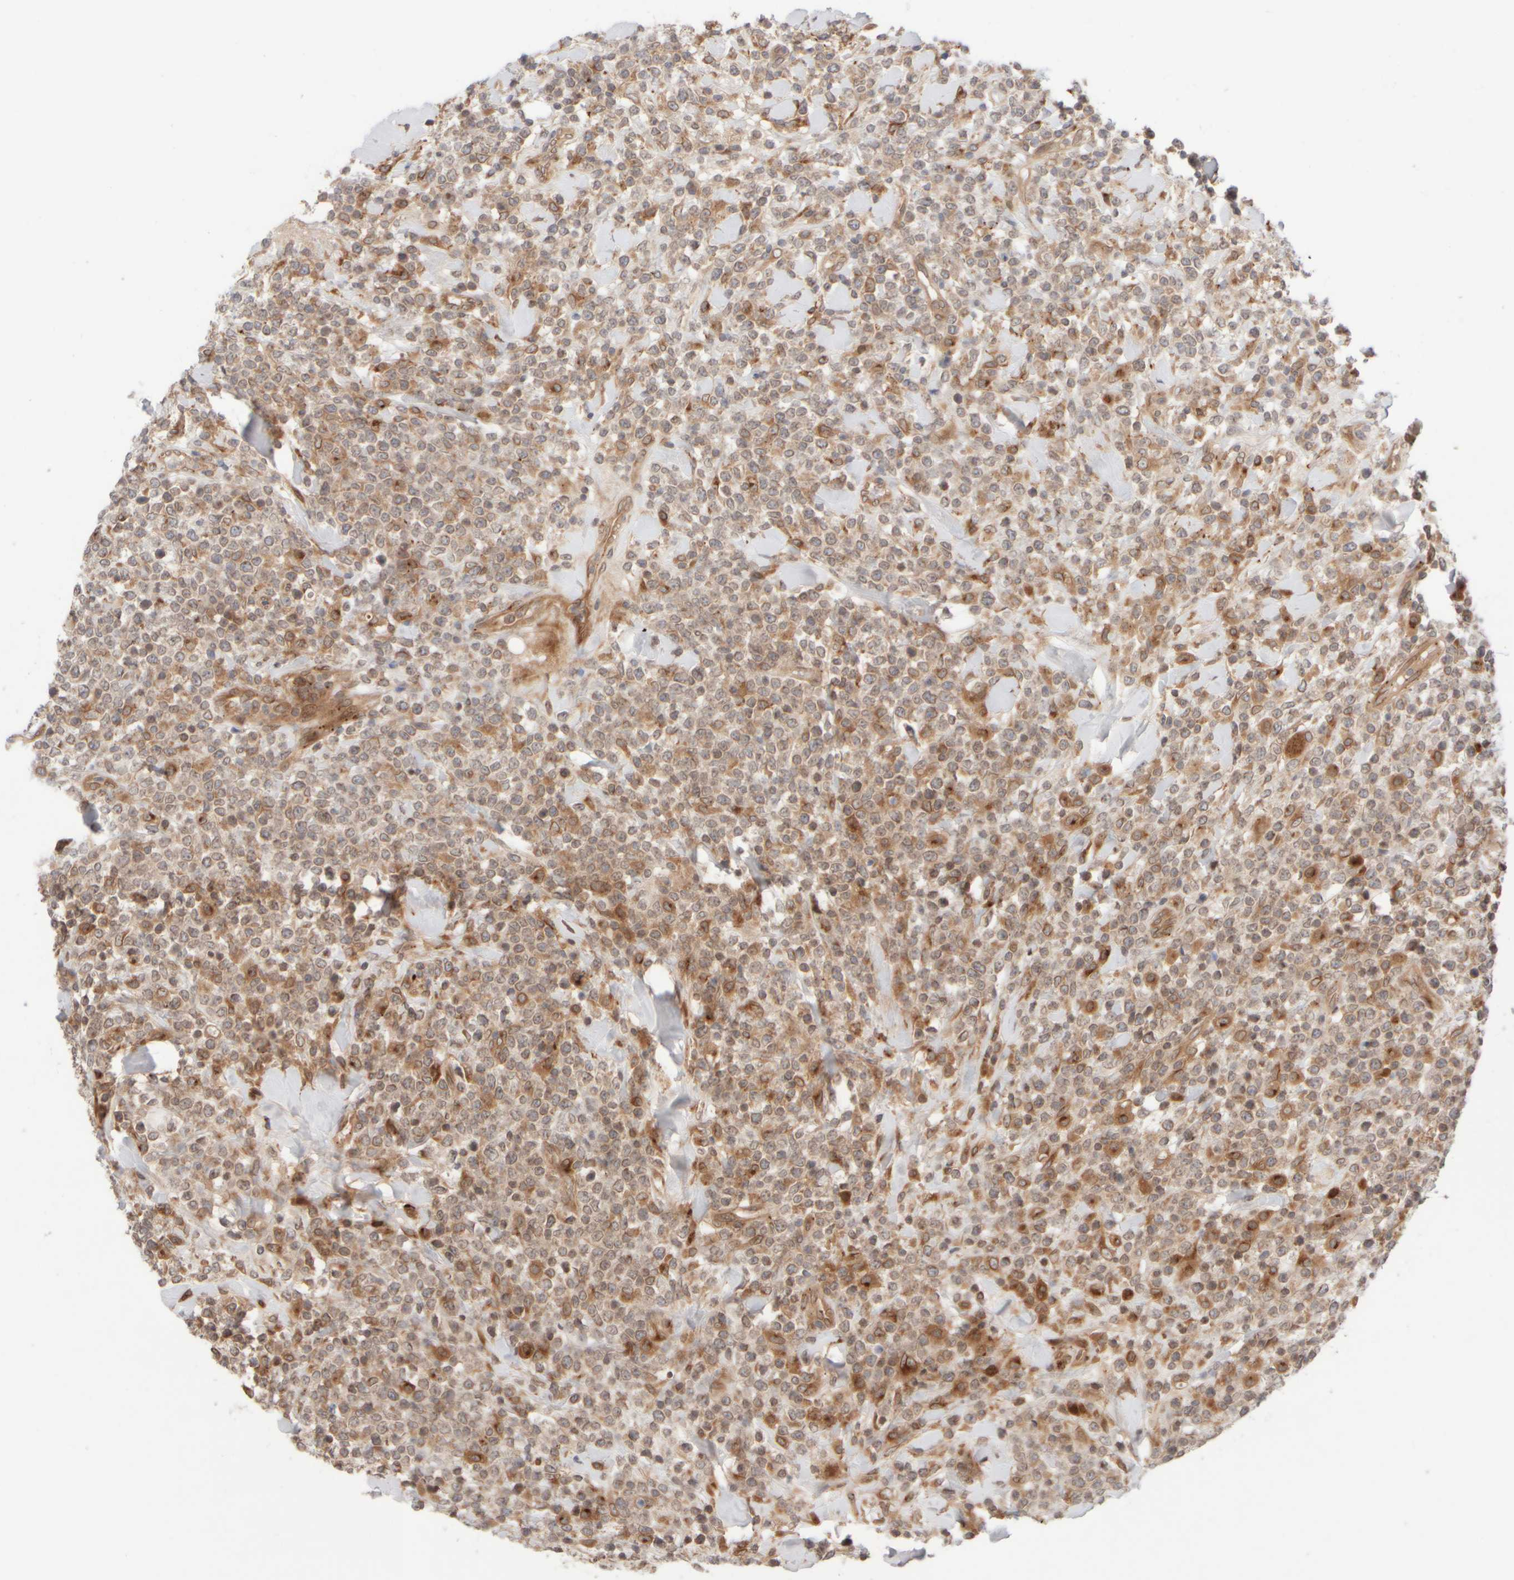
{"staining": {"intensity": "moderate", "quantity": ">75%", "location": "cytoplasmic/membranous"}, "tissue": "lymphoma", "cell_type": "Tumor cells", "image_type": "cancer", "snomed": [{"axis": "morphology", "description": "Malignant lymphoma, non-Hodgkin's type, High grade"}, {"axis": "topography", "description": "Colon"}], "caption": "Moderate cytoplasmic/membranous protein staining is present in about >75% of tumor cells in lymphoma.", "gene": "GCN1", "patient": {"sex": "female", "age": 53}}